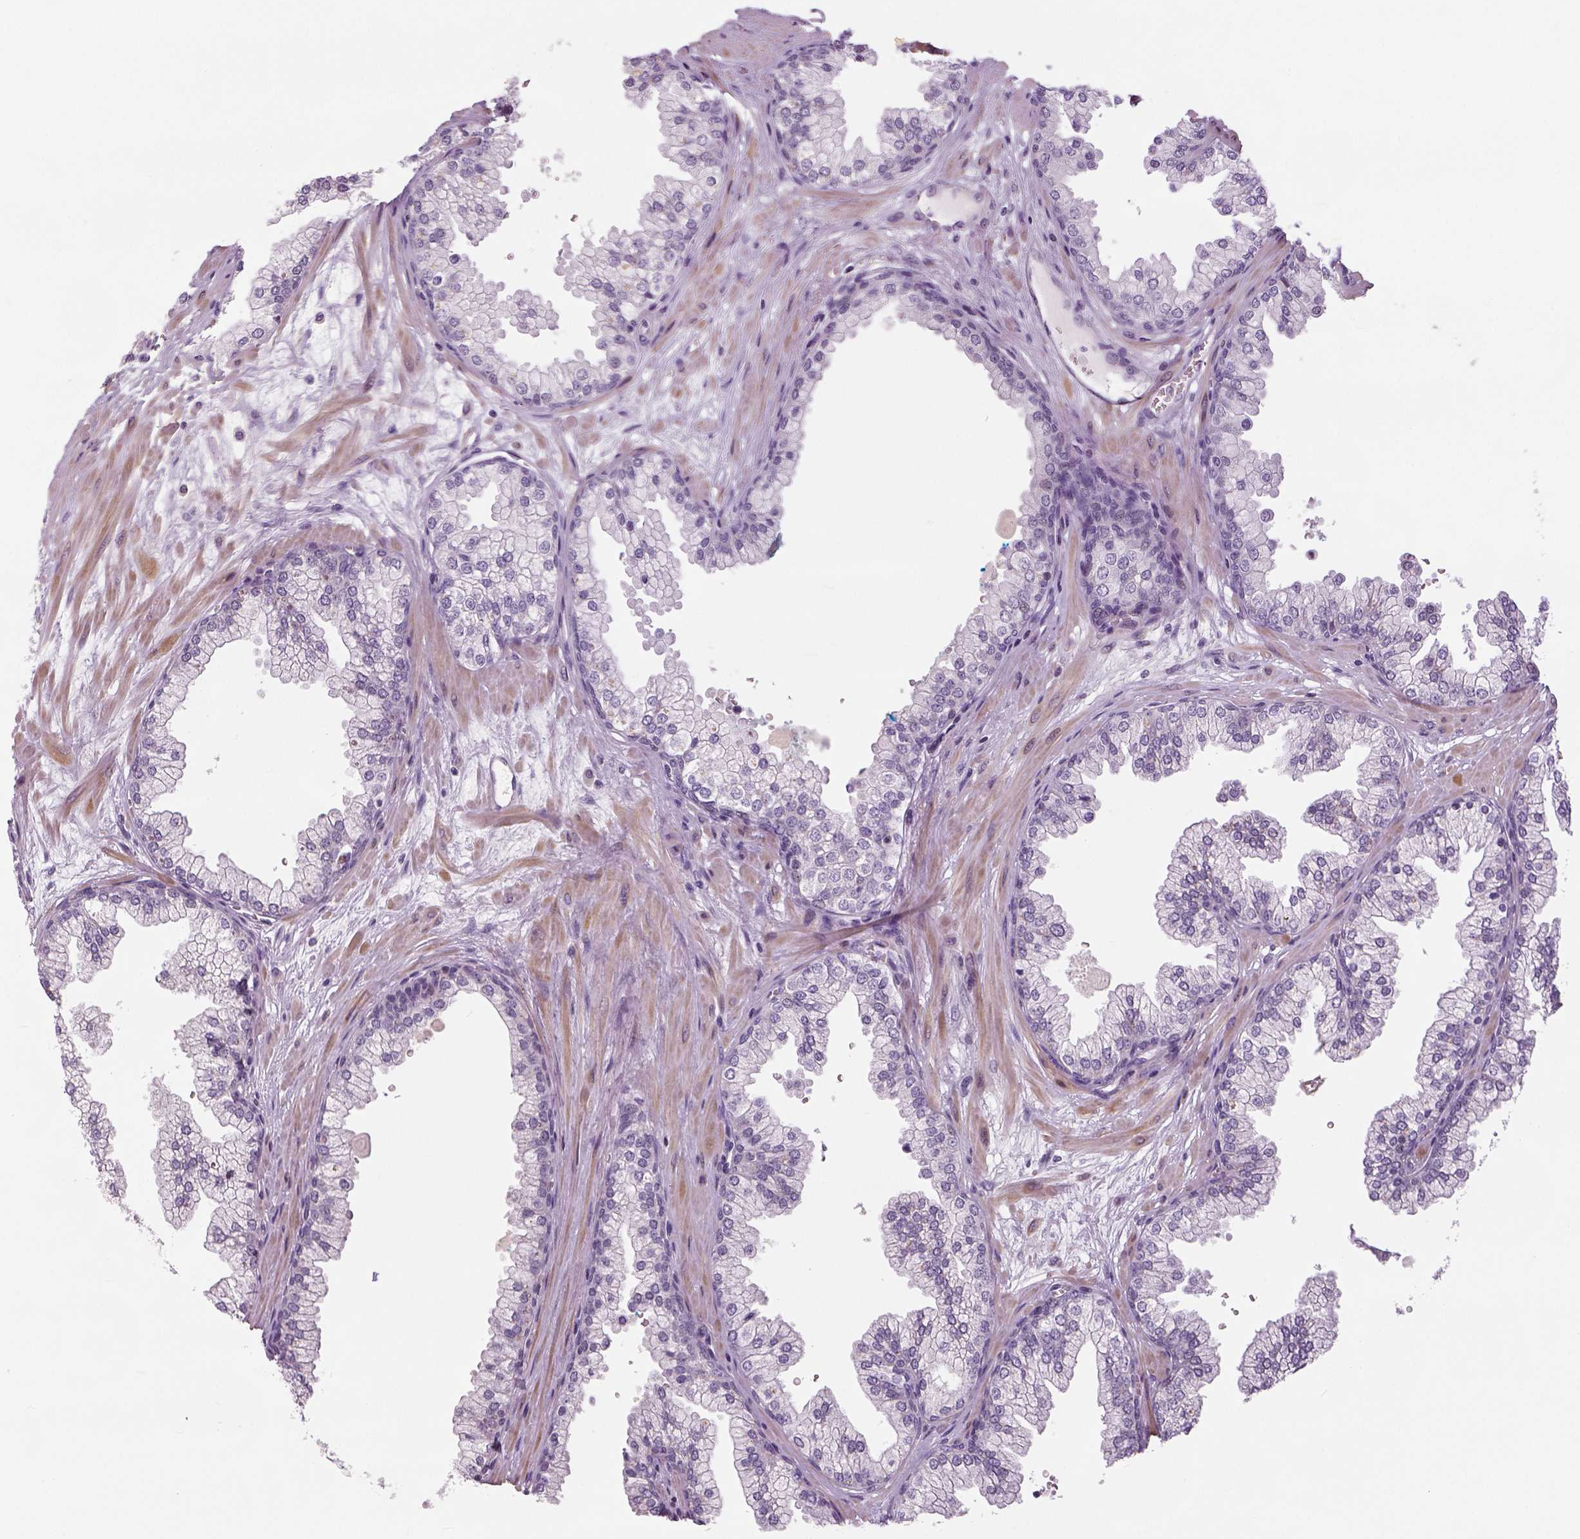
{"staining": {"intensity": "negative", "quantity": "none", "location": "none"}, "tissue": "prostate", "cell_type": "Glandular cells", "image_type": "normal", "snomed": [{"axis": "morphology", "description": "Normal tissue, NOS"}, {"axis": "topography", "description": "Prostate"}, {"axis": "topography", "description": "Peripheral nerve tissue"}], "caption": "High power microscopy image of an immunohistochemistry (IHC) photomicrograph of normal prostate, revealing no significant staining in glandular cells.", "gene": "NECAB1", "patient": {"sex": "male", "age": 61}}